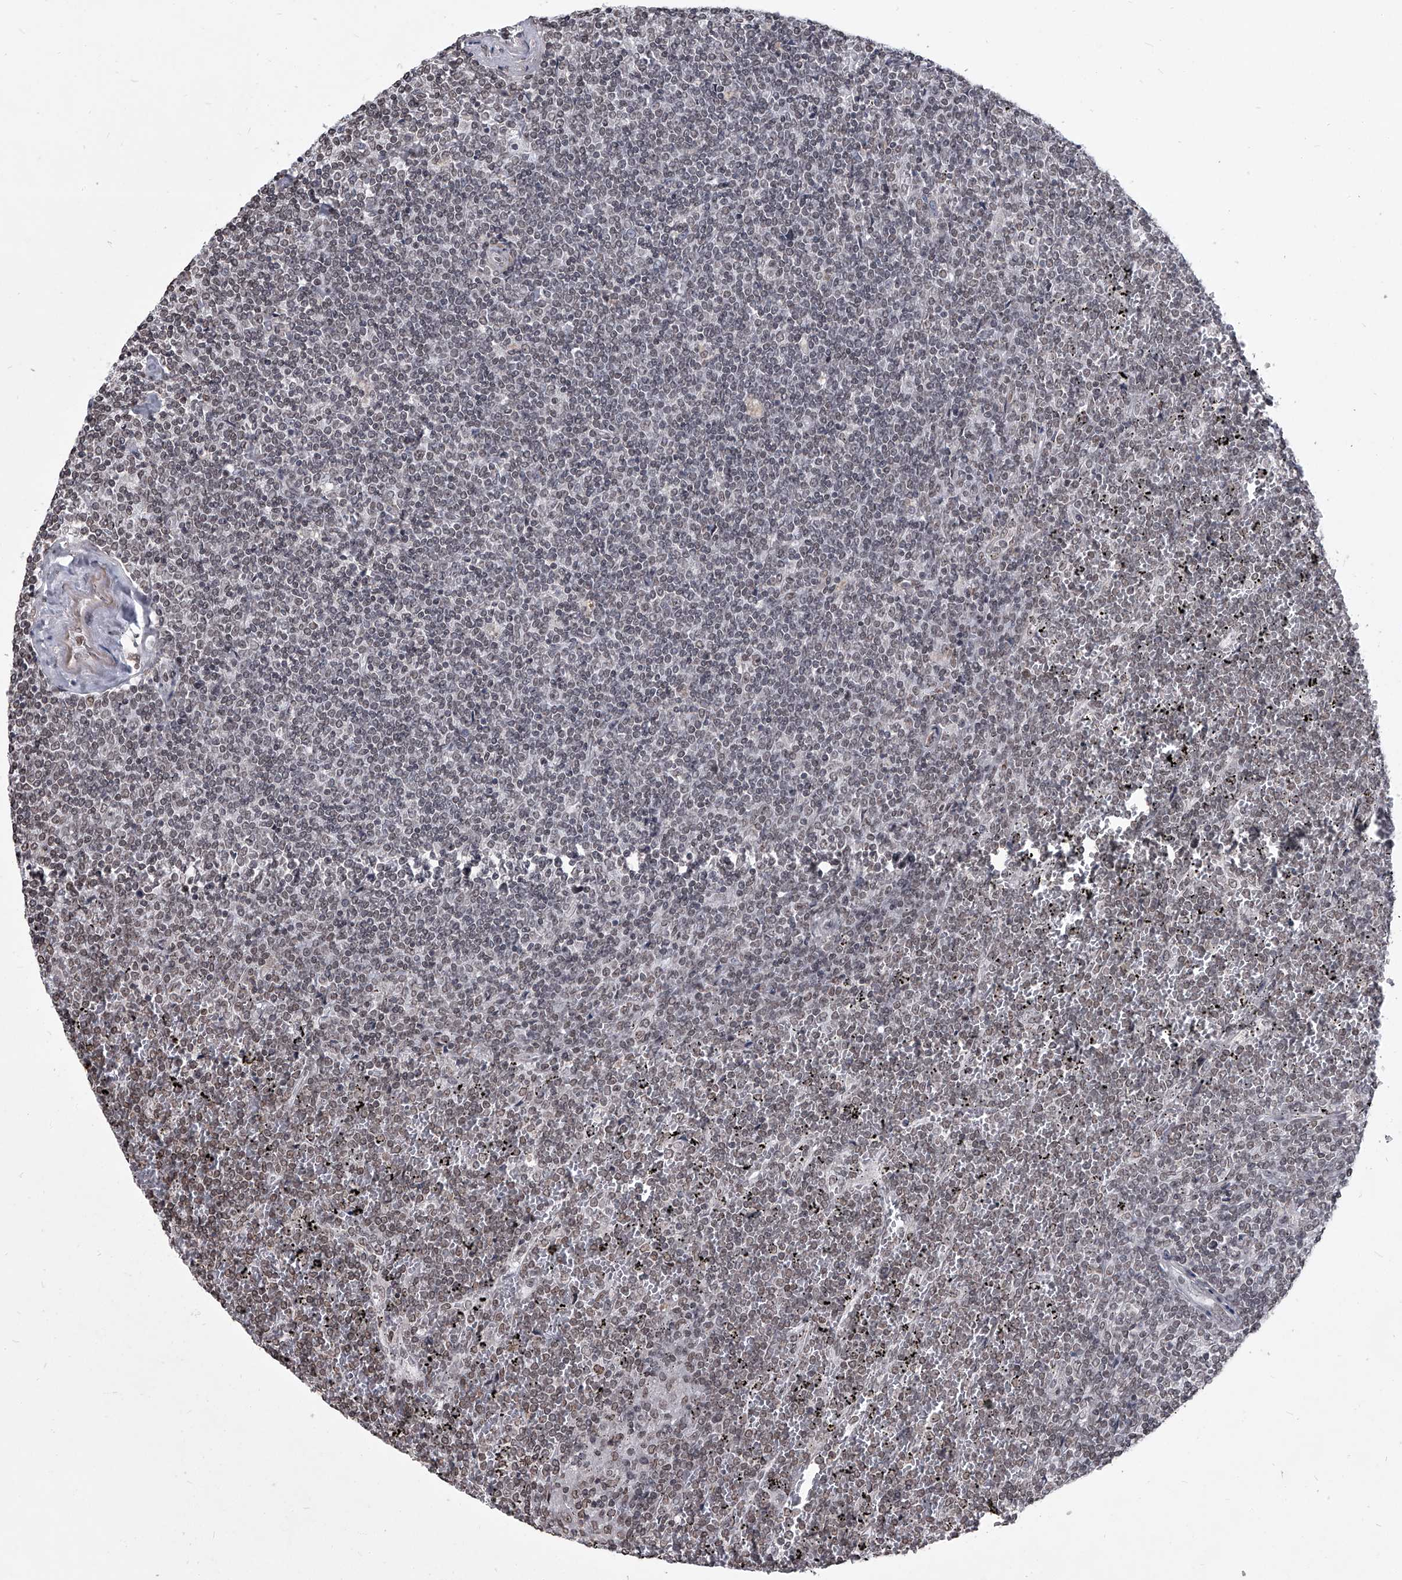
{"staining": {"intensity": "weak", "quantity": "25%-75%", "location": "nuclear"}, "tissue": "lymphoma", "cell_type": "Tumor cells", "image_type": "cancer", "snomed": [{"axis": "morphology", "description": "Malignant lymphoma, non-Hodgkin's type, Low grade"}, {"axis": "topography", "description": "Spleen"}], "caption": "Weak nuclear expression is seen in about 25%-75% of tumor cells in low-grade malignant lymphoma, non-Hodgkin's type.", "gene": "PPIL4", "patient": {"sex": "female", "age": 19}}